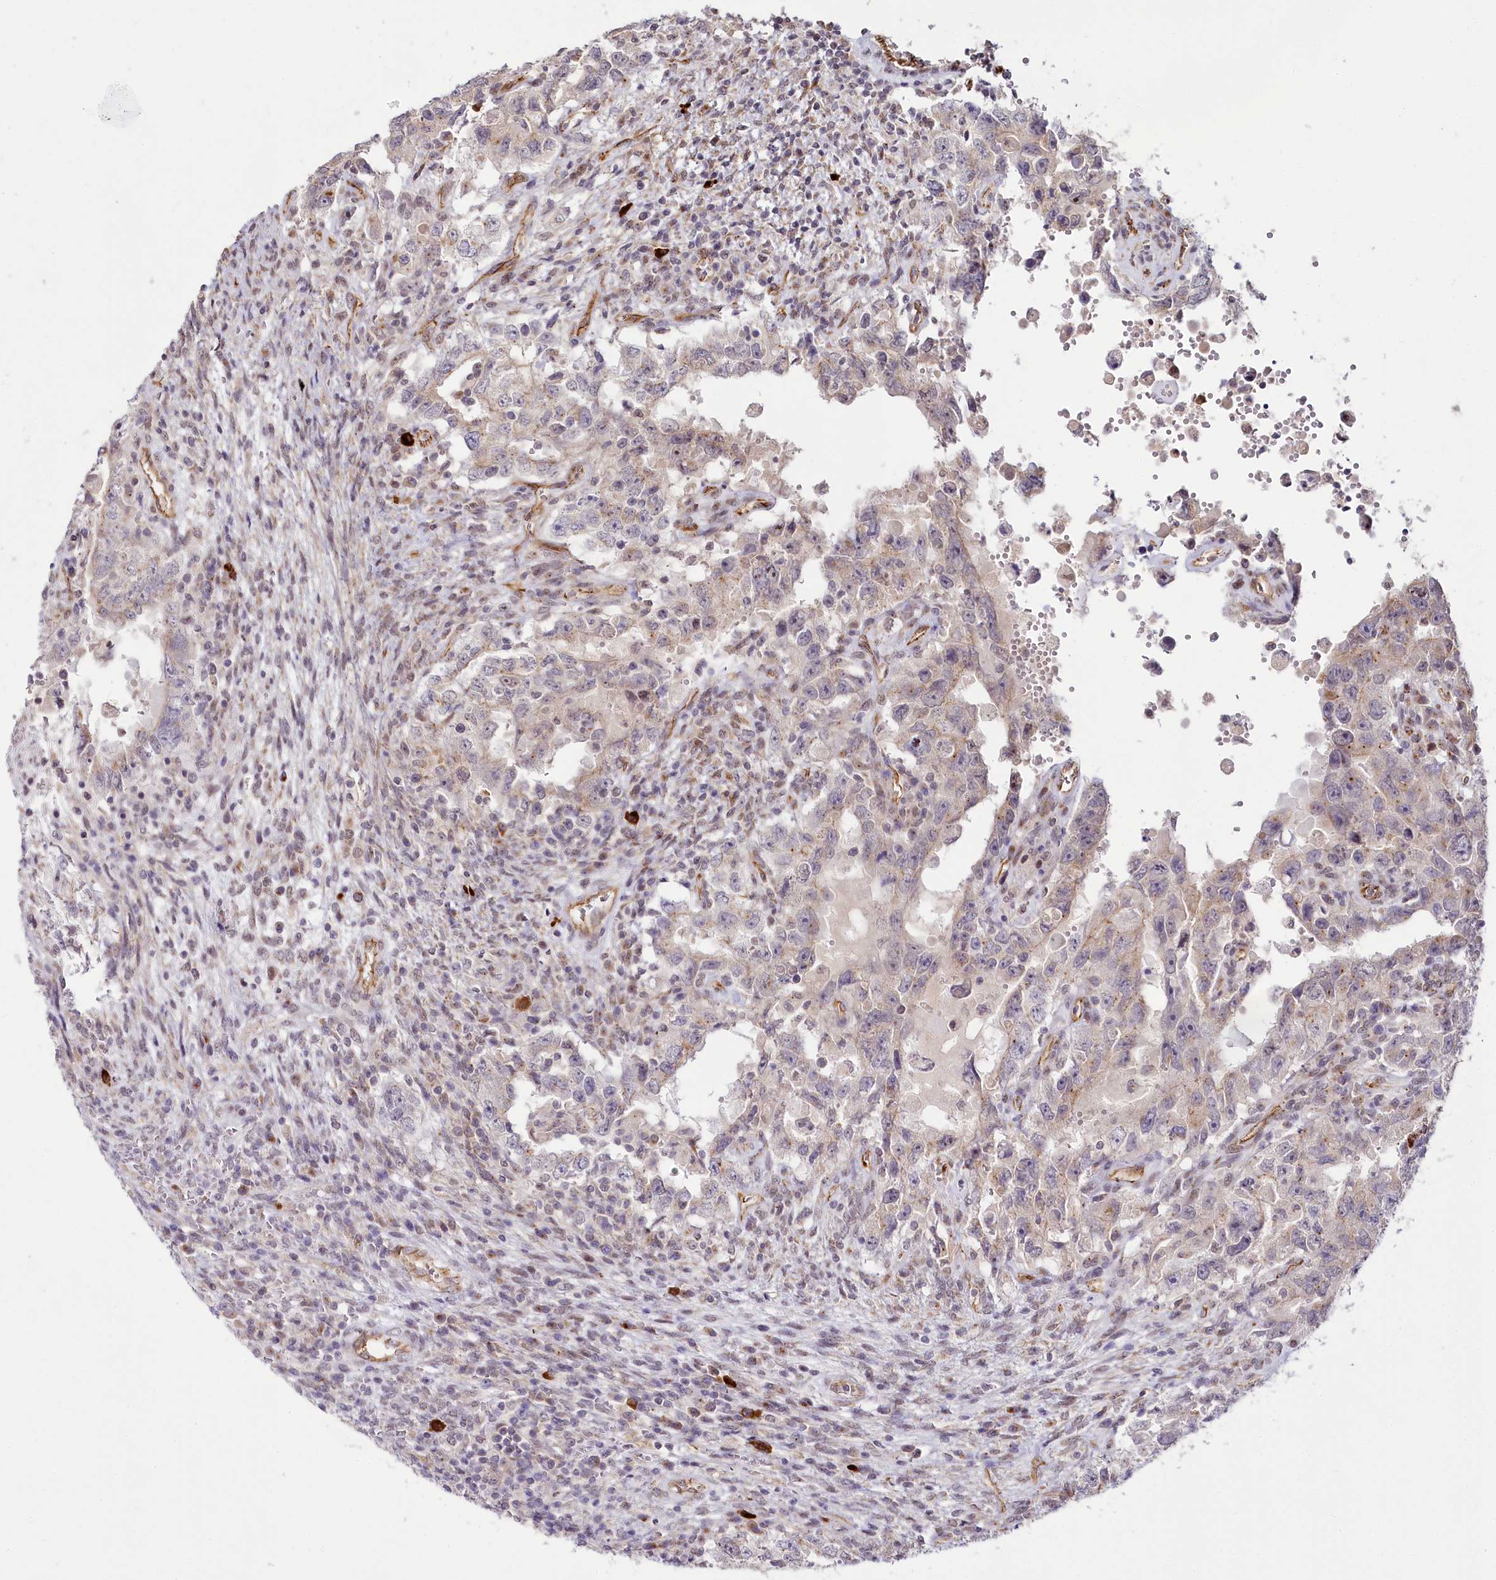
{"staining": {"intensity": "weak", "quantity": "<25%", "location": "cytoplasmic/membranous"}, "tissue": "testis cancer", "cell_type": "Tumor cells", "image_type": "cancer", "snomed": [{"axis": "morphology", "description": "Carcinoma, Embryonal, NOS"}, {"axis": "topography", "description": "Testis"}], "caption": "This micrograph is of testis cancer (embryonal carcinoma) stained with IHC to label a protein in brown with the nuclei are counter-stained blue. There is no positivity in tumor cells. (Brightfield microscopy of DAB (3,3'-diaminobenzidine) immunohistochemistry (IHC) at high magnification).", "gene": "ALKBH8", "patient": {"sex": "male", "age": 26}}